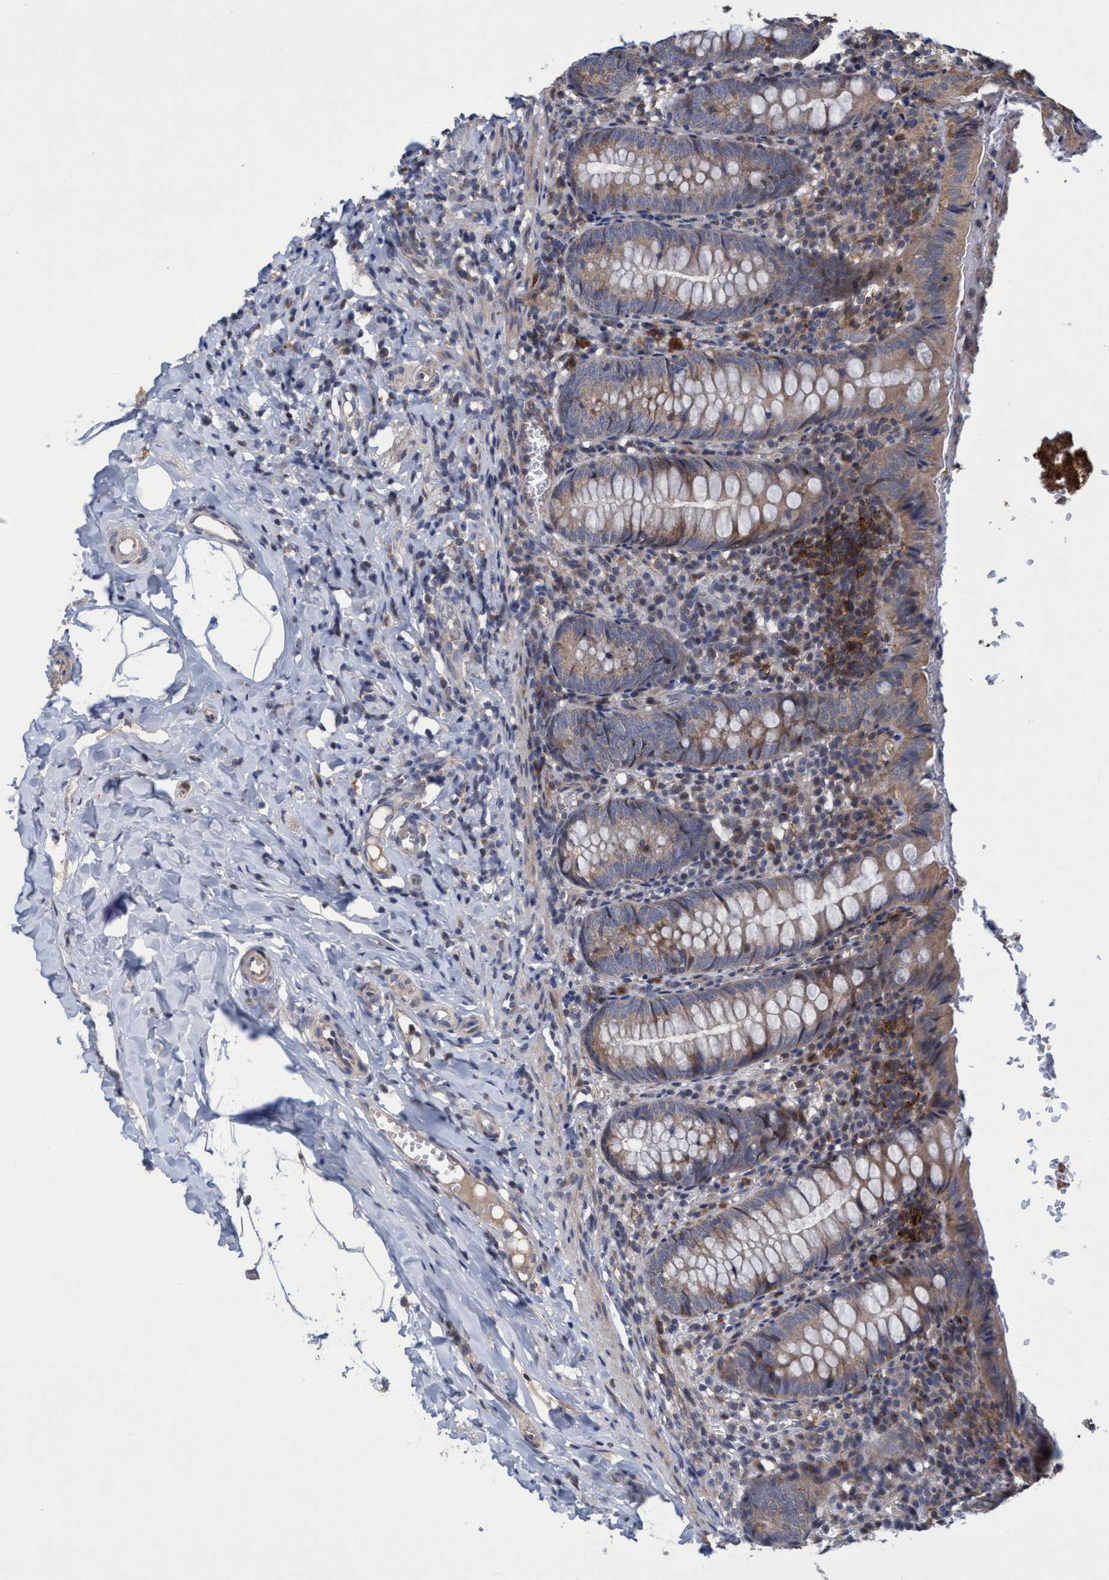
{"staining": {"intensity": "weak", "quantity": ">75%", "location": "cytoplasmic/membranous"}, "tissue": "appendix", "cell_type": "Glandular cells", "image_type": "normal", "snomed": [{"axis": "morphology", "description": "Normal tissue, NOS"}, {"axis": "topography", "description": "Appendix"}], "caption": "DAB immunohistochemical staining of unremarkable human appendix exhibits weak cytoplasmic/membranous protein positivity in approximately >75% of glandular cells.", "gene": "ZNF677", "patient": {"sex": "female", "age": 10}}